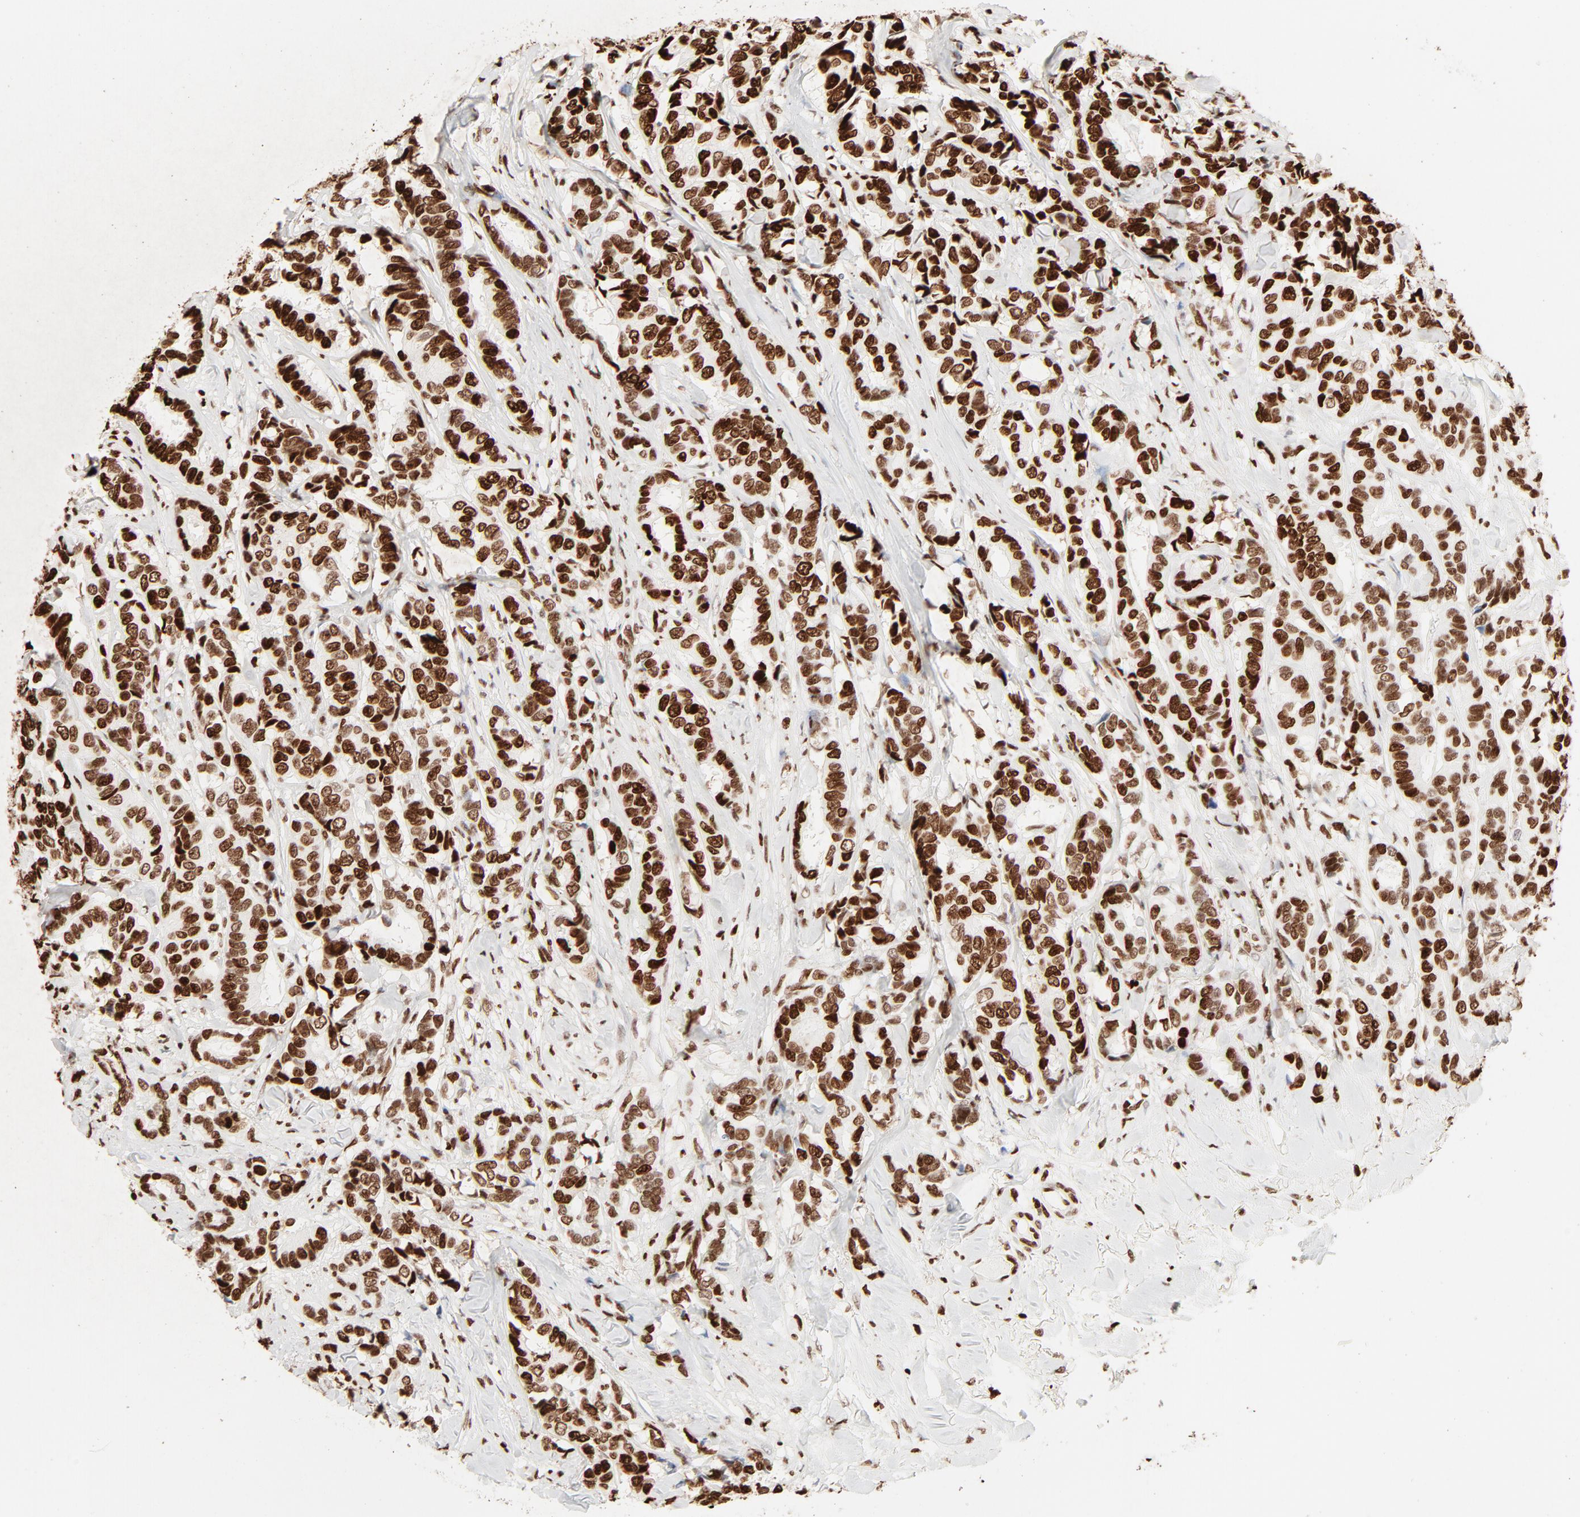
{"staining": {"intensity": "strong", "quantity": ">75%", "location": "nuclear"}, "tissue": "breast cancer", "cell_type": "Tumor cells", "image_type": "cancer", "snomed": [{"axis": "morphology", "description": "Duct carcinoma"}, {"axis": "topography", "description": "Breast"}], "caption": "Protein staining by immunohistochemistry demonstrates strong nuclear staining in about >75% of tumor cells in infiltrating ductal carcinoma (breast).", "gene": "HMGB2", "patient": {"sex": "female", "age": 87}}